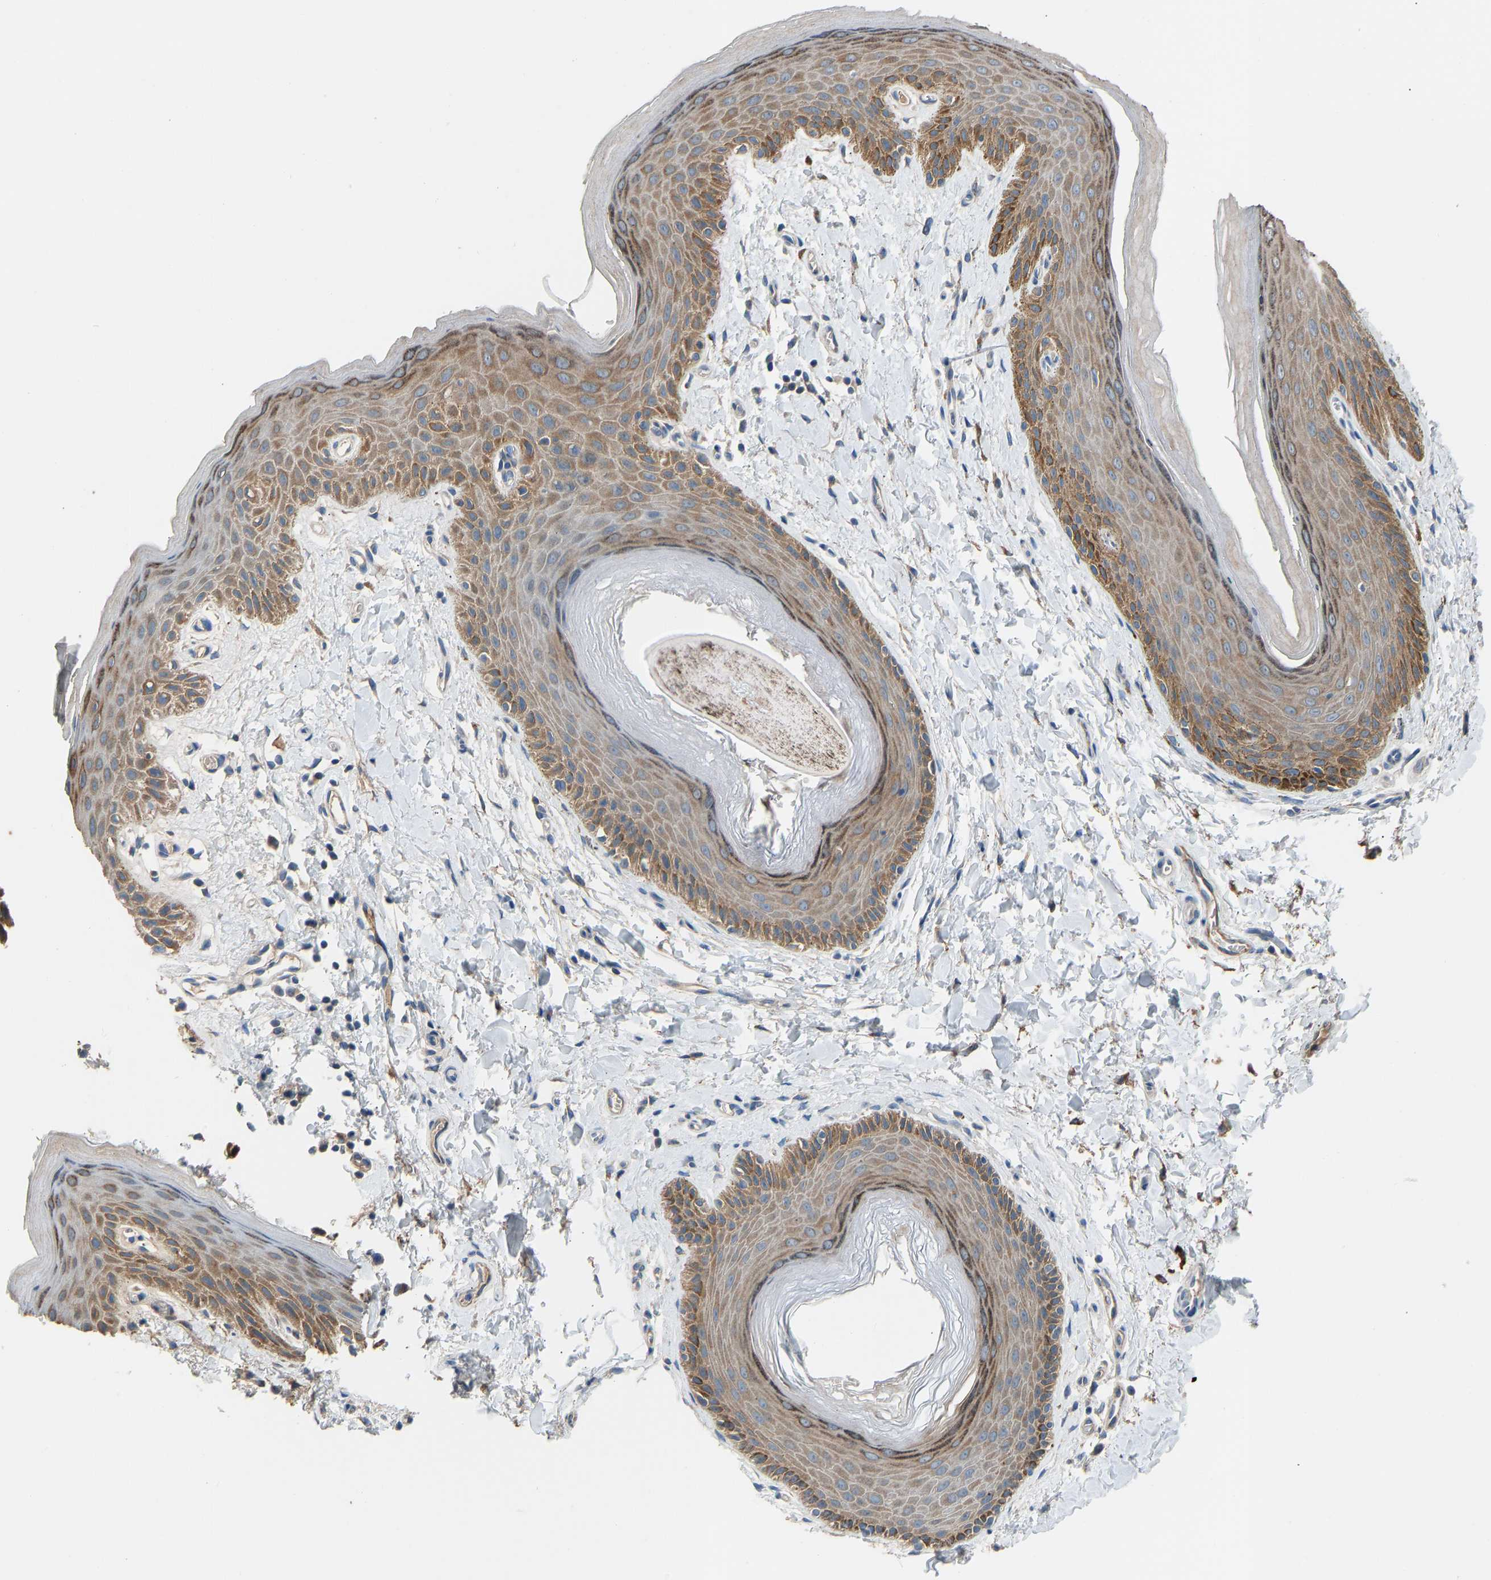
{"staining": {"intensity": "moderate", "quantity": ">75%", "location": "cytoplasmic/membranous"}, "tissue": "skin", "cell_type": "Epidermal cells", "image_type": "normal", "snomed": [{"axis": "morphology", "description": "Normal tissue, NOS"}, {"axis": "topography", "description": "Anal"}], "caption": "Brown immunohistochemical staining in unremarkable human skin reveals moderate cytoplasmic/membranous staining in approximately >75% of epidermal cells. (IHC, brightfield microscopy, high magnification).", "gene": "TGFBR3", "patient": {"sex": "male", "age": 44}}